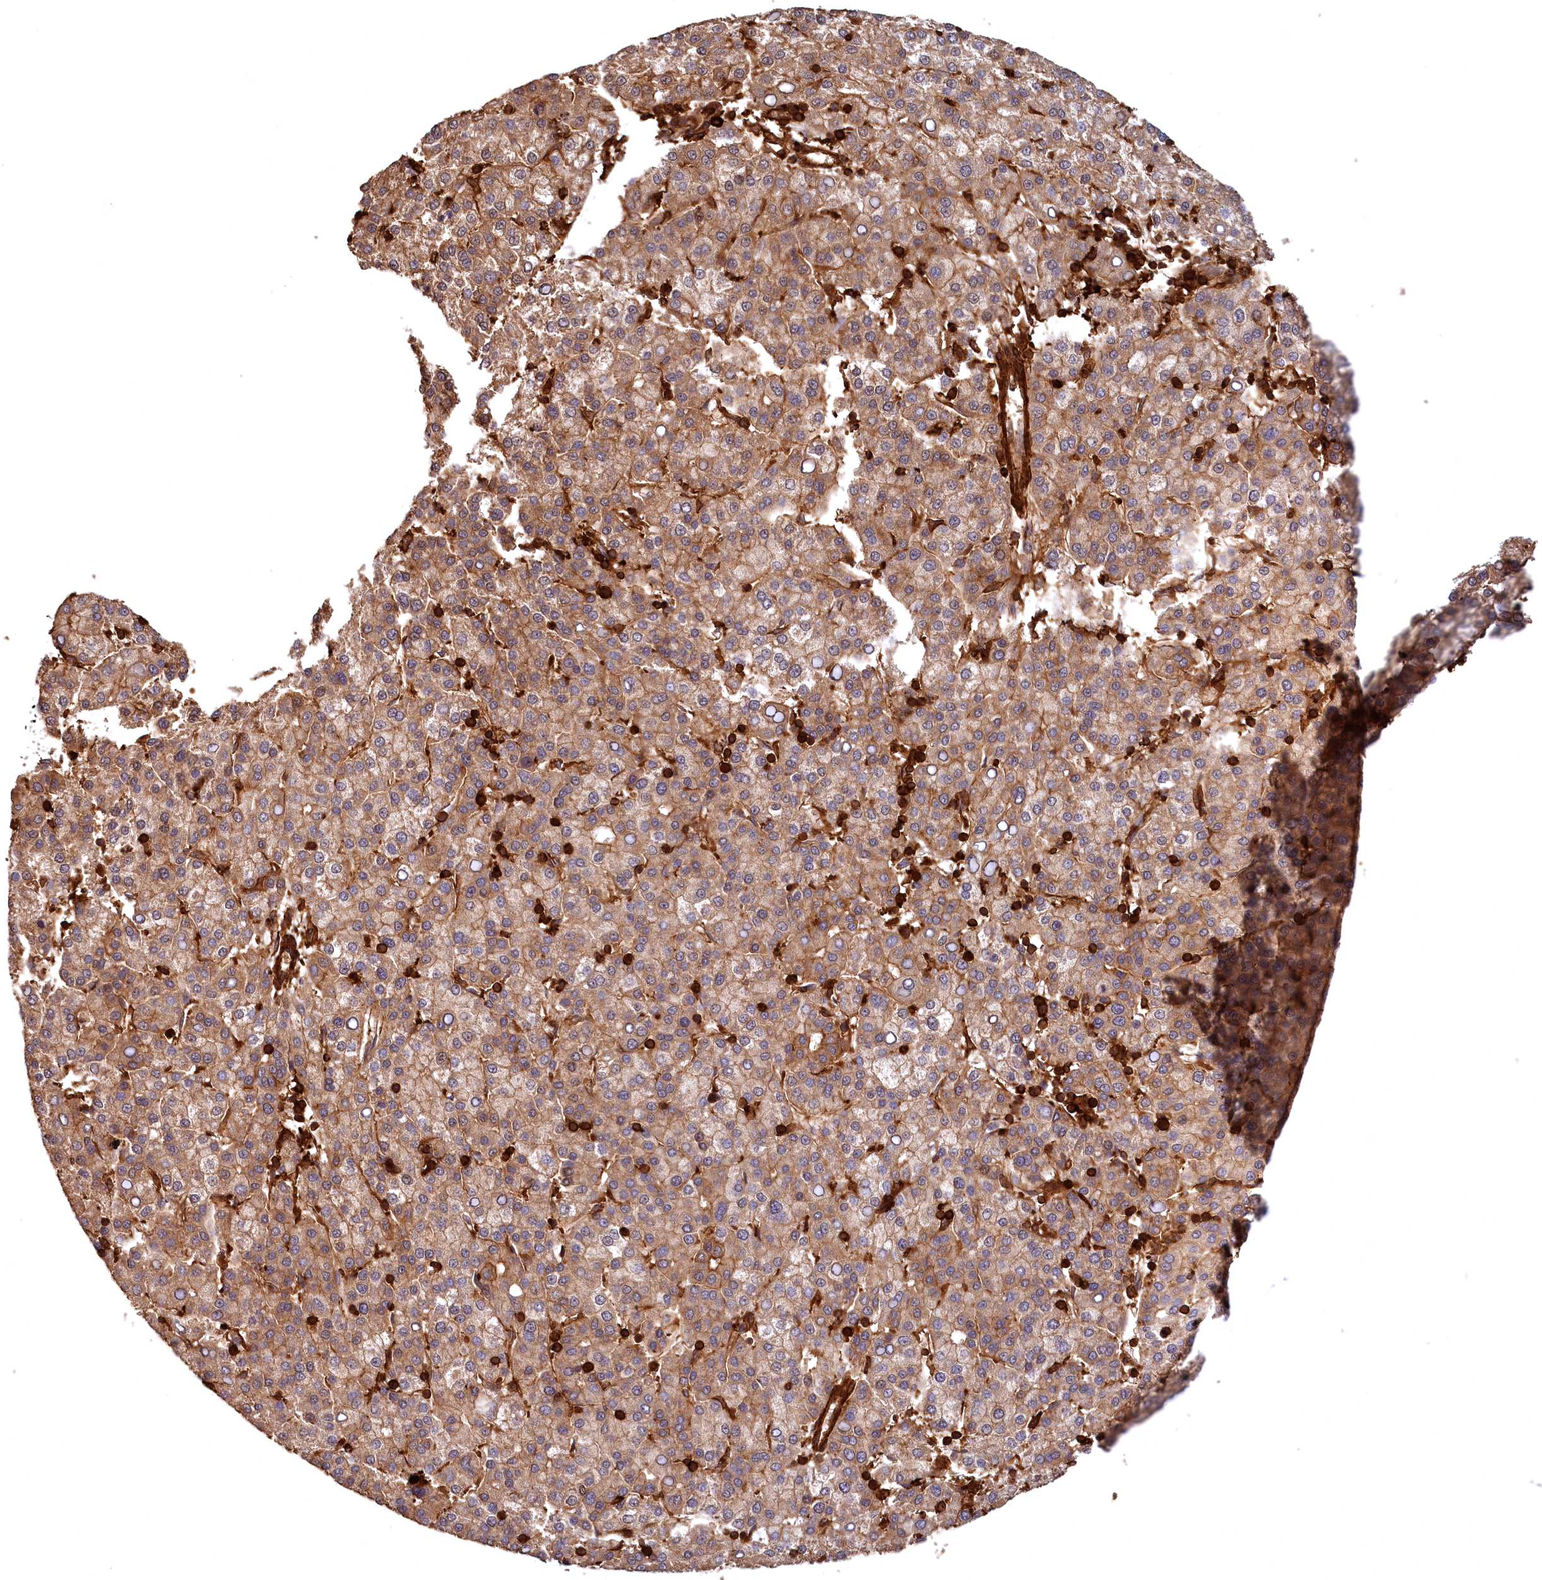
{"staining": {"intensity": "moderate", "quantity": ">75%", "location": "cytoplasmic/membranous"}, "tissue": "liver cancer", "cell_type": "Tumor cells", "image_type": "cancer", "snomed": [{"axis": "morphology", "description": "Carcinoma, Hepatocellular, NOS"}, {"axis": "topography", "description": "Liver"}], "caption": "A micrograph of hepatocellular carcinoma (liver) stained for a protein demonstrates moderate cytoplasmic/membranous brown staining in tumor cells.", "gene": "STUB1", "patient": {"sex": "female", "age": 58}}